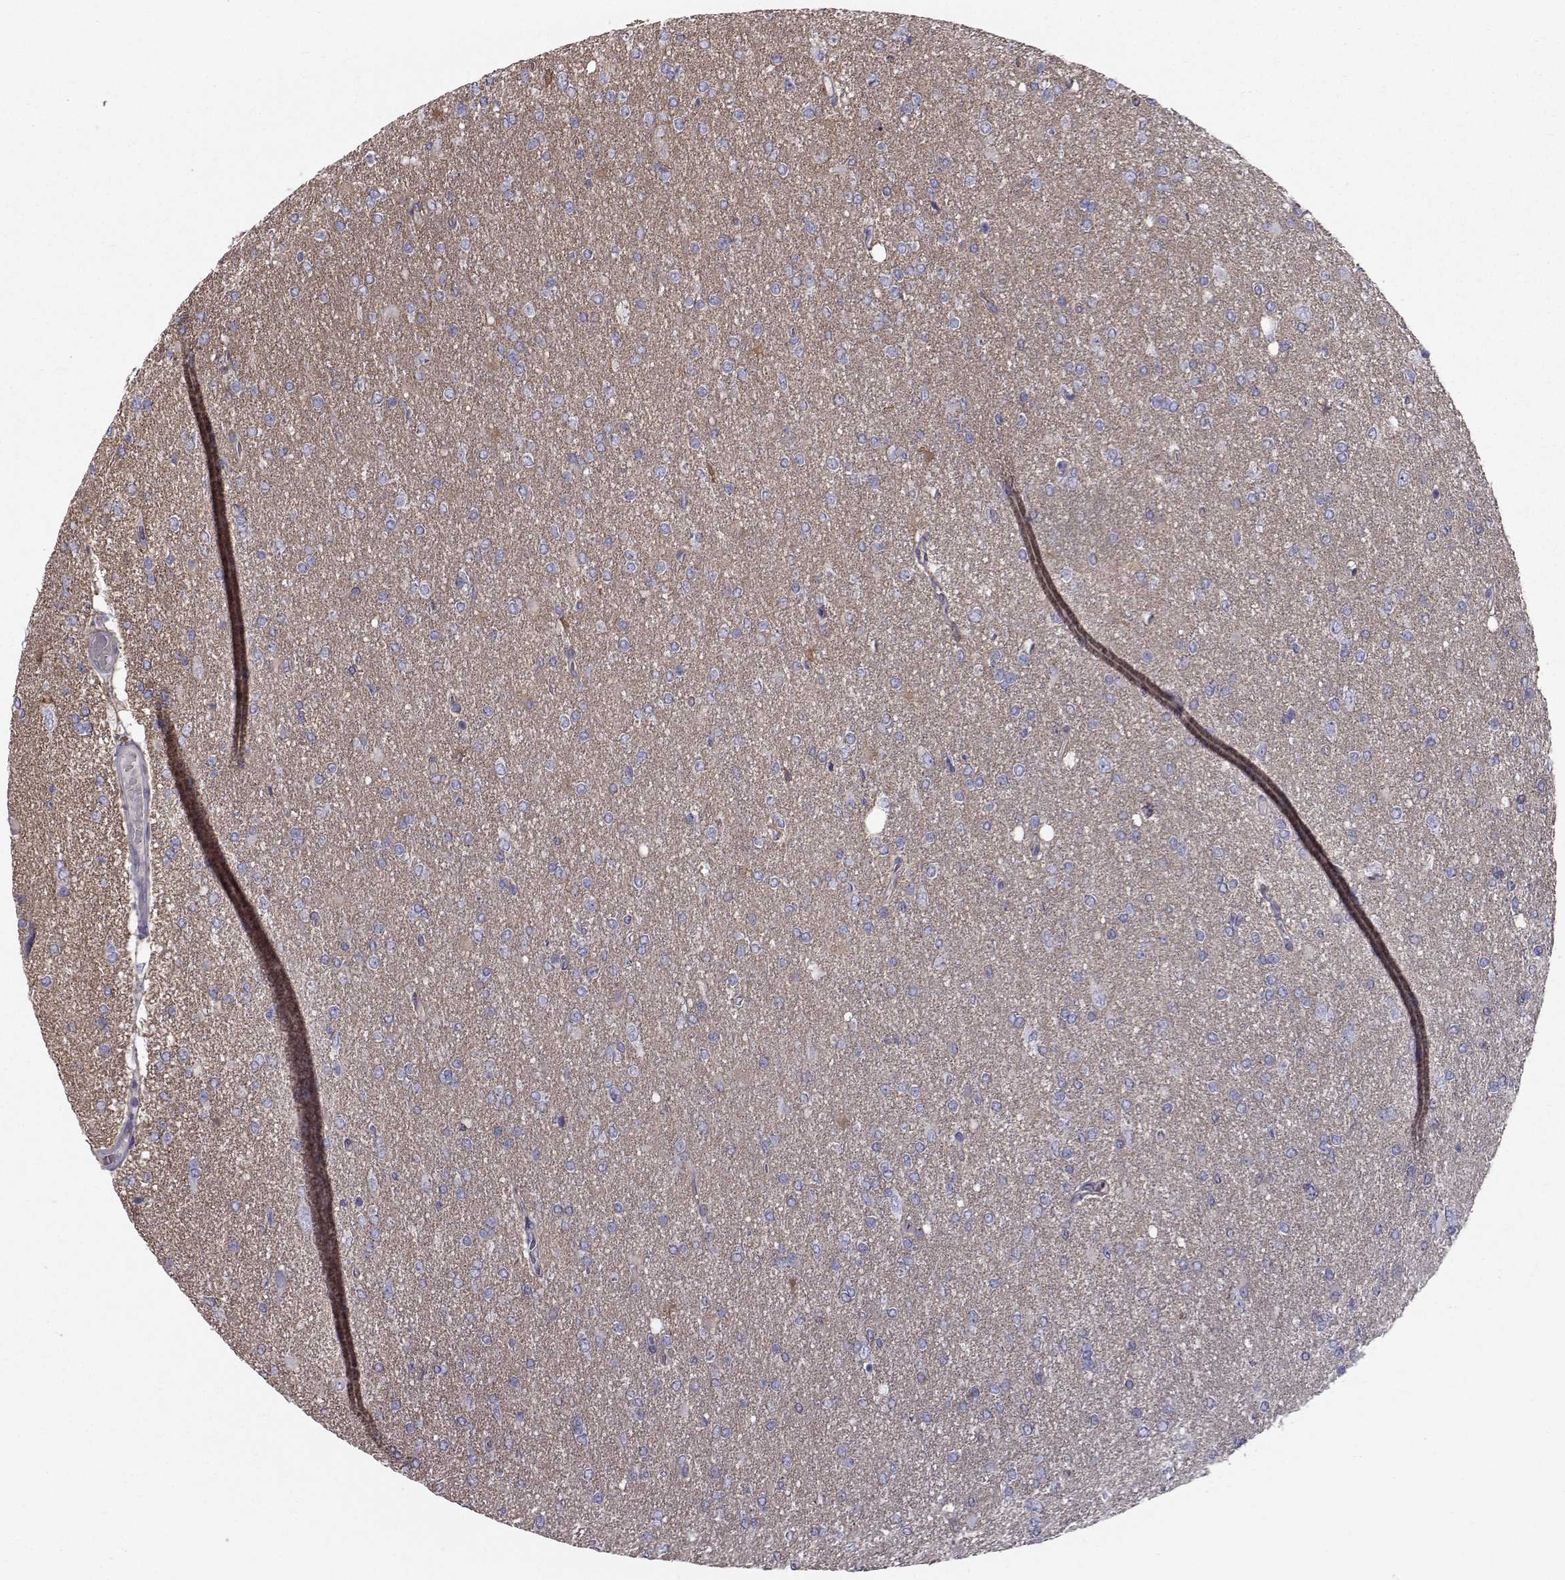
{"staining": {"intensity": "negative", "quantity": "none", "location": "none"}, "tissue": "glioma", "cell_type": "Tumor cells", "image_type": "cancer", "snomed": [{"axis": "morphology", "description": "Glioma, malignant, High grade"}, {"axis": "topography", "description": "Cerebral cortex"}], "caption": "Immunohistochemical staining of glioma demonstrates no significant expression in tumor cells.", "gene": "QPCT", "patient": {"sex": "male", "age": 70}}